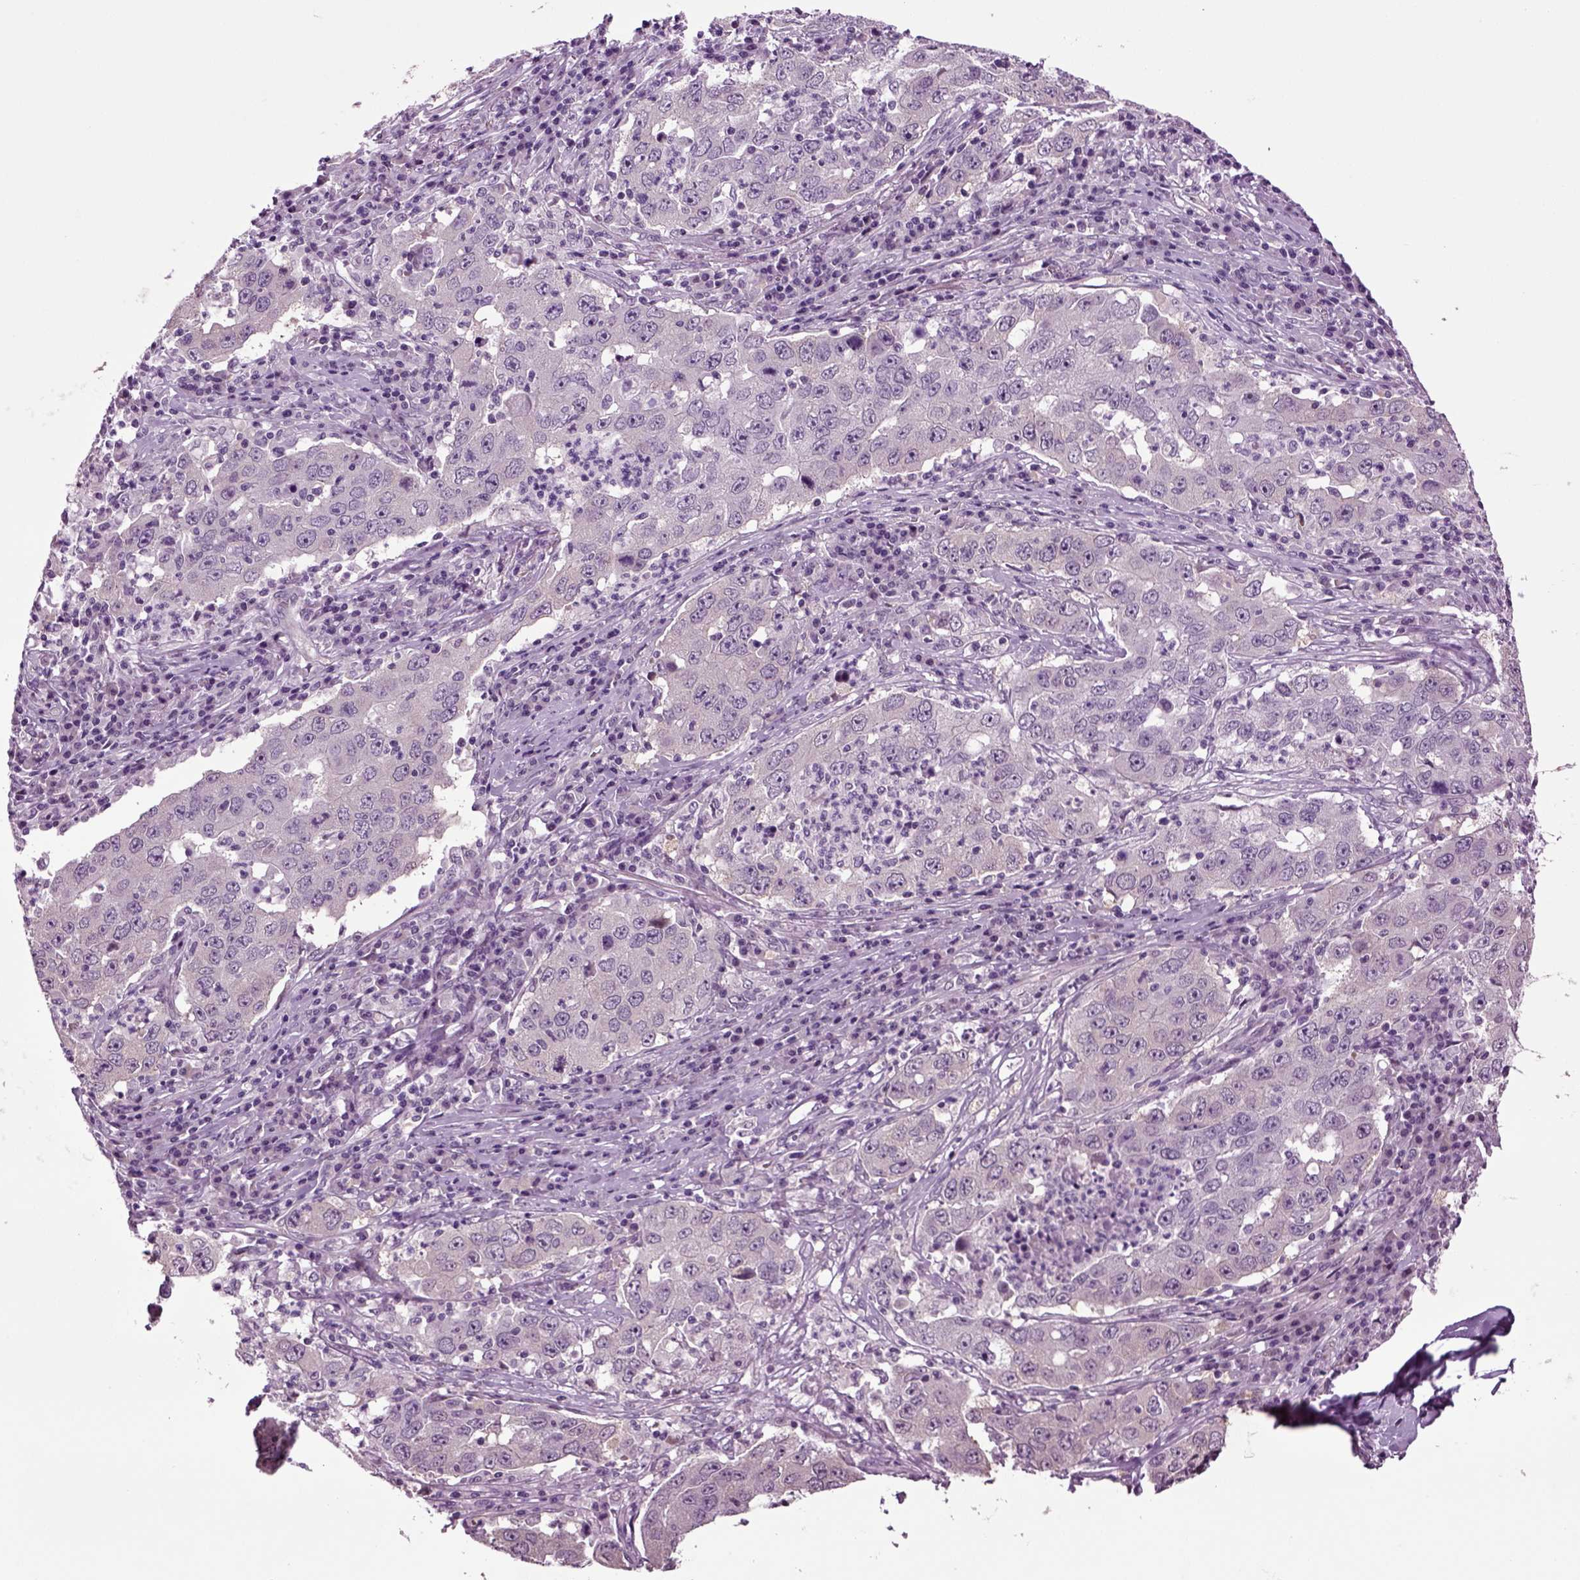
{"staining": {"intensity": "negative", "quantity": "none", "location": "none"}, "tissue": "lung cancer", "cell_type": "Tumor cells", "image_type": "cancer", "snomed": [{"axis": "morphology", "description": "Adenocarcinoma, NOS"}, {"axis": "topography", "description": "Lung"}], "caption": "High power microscopy image of an IHC photomicrograph of lung cancer, revealing no significant expression in tumor cells.", "gene": "PLCH2", "patient": {"sex": "male", "age": 73}}